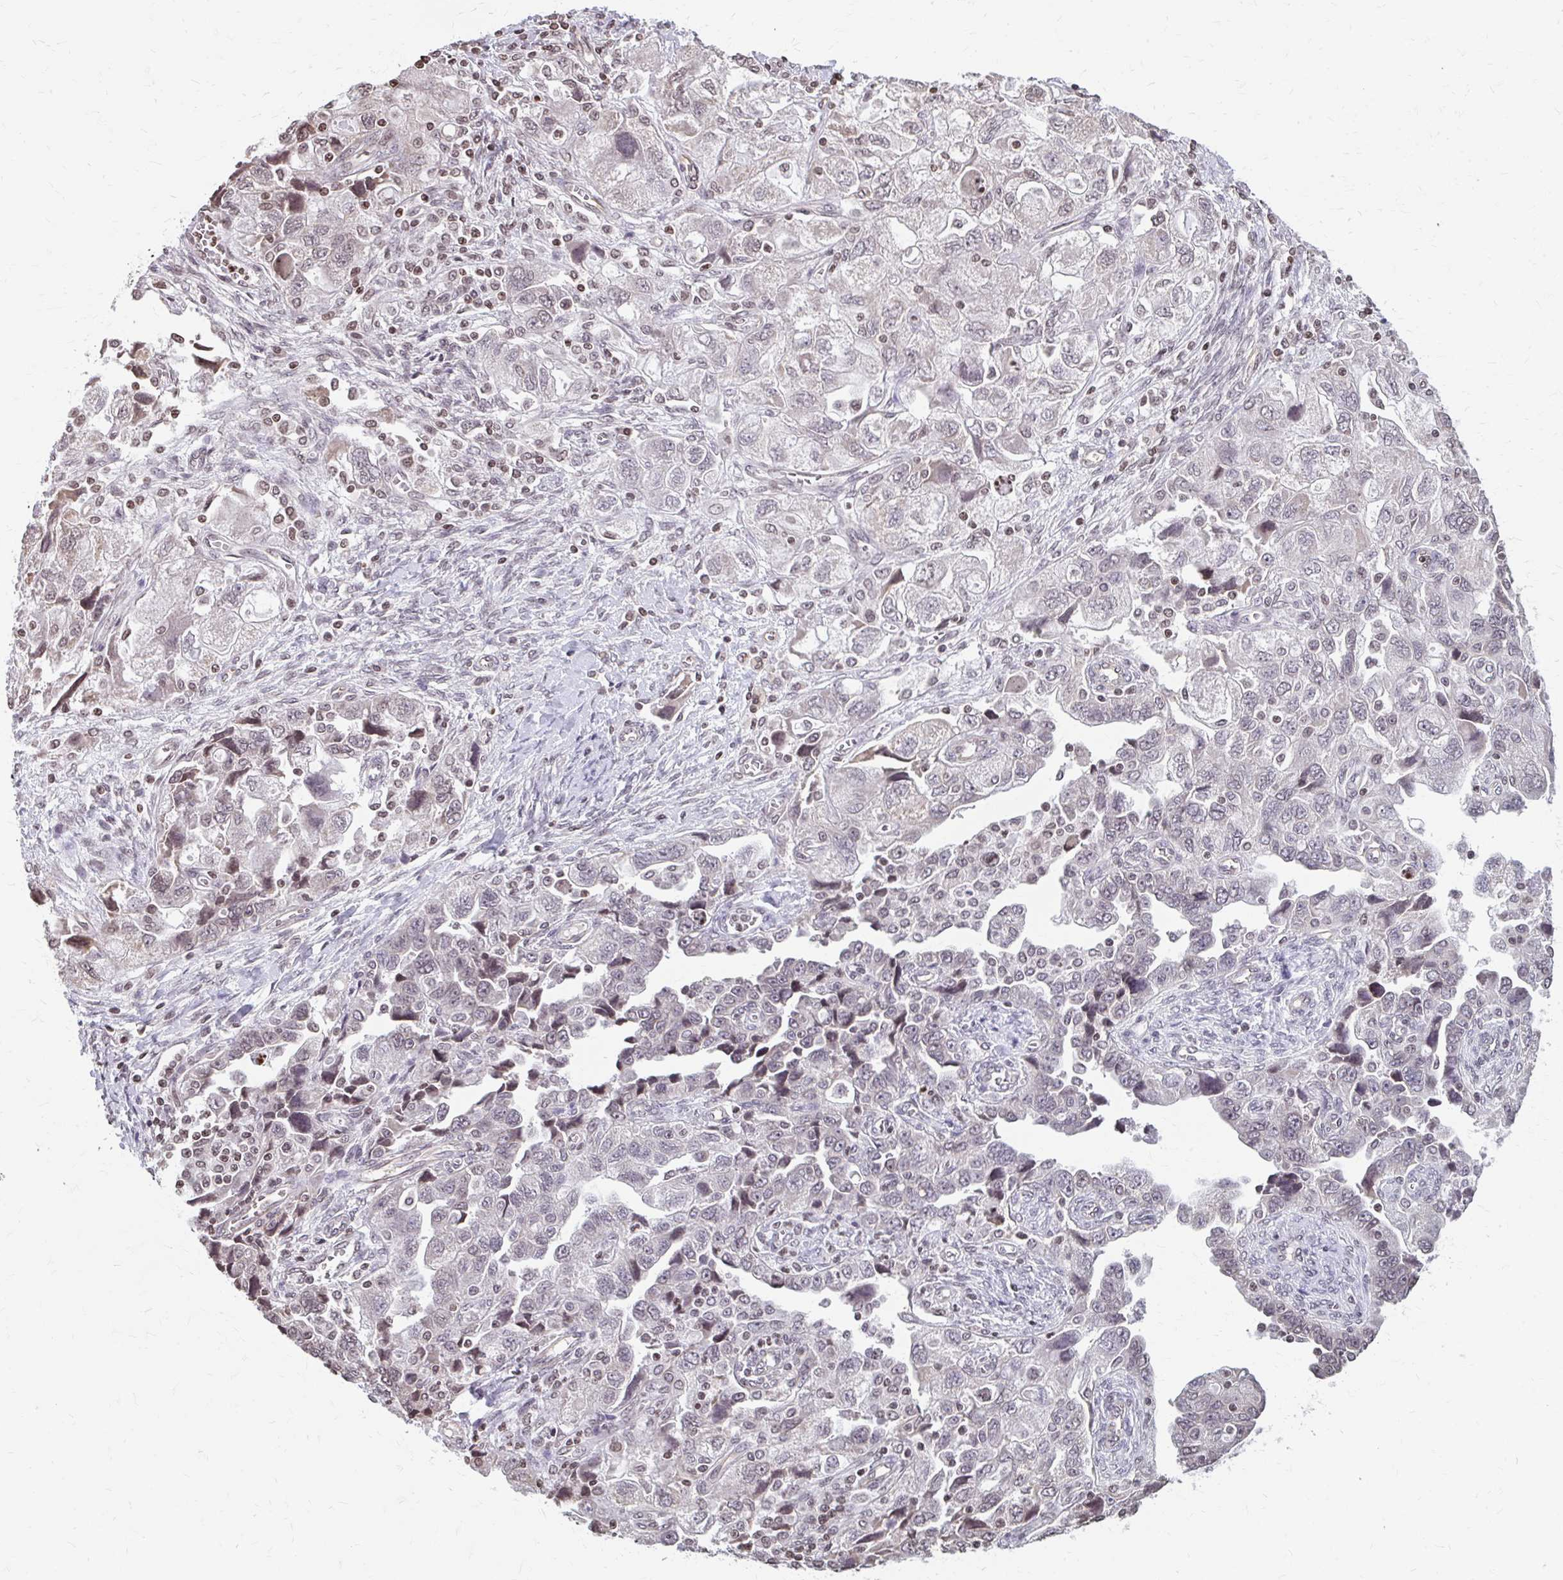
{"staining": {"intensity": "moderate", "quantity": "<25%", "location": "nuclear"}, "tissue": "ovarian cancer", "cell_type": "Tumor cells", "image_type": "cancer", "snomed": [{"axis": "morphology", "description": "Carcinoma, NOS"}, {"axis": "morphology", "description": "Cystadenocarcinoma, serous, NOS"}, {"axis": "topography", "description": "Ovary"}], "caption": "DAB immunohistochemical staining of ovarian carcinoma exhibits moderate nuclear protein staining in approximately <25% of tumor cells. Using DAB (3,3'-diaminobenzidine) (brown) and hematoxylin (blue) stains, captured at high magnification using brightfield microscopy.", "gene": "ORC3", "patient": {"sex": "female", "age": 69}}